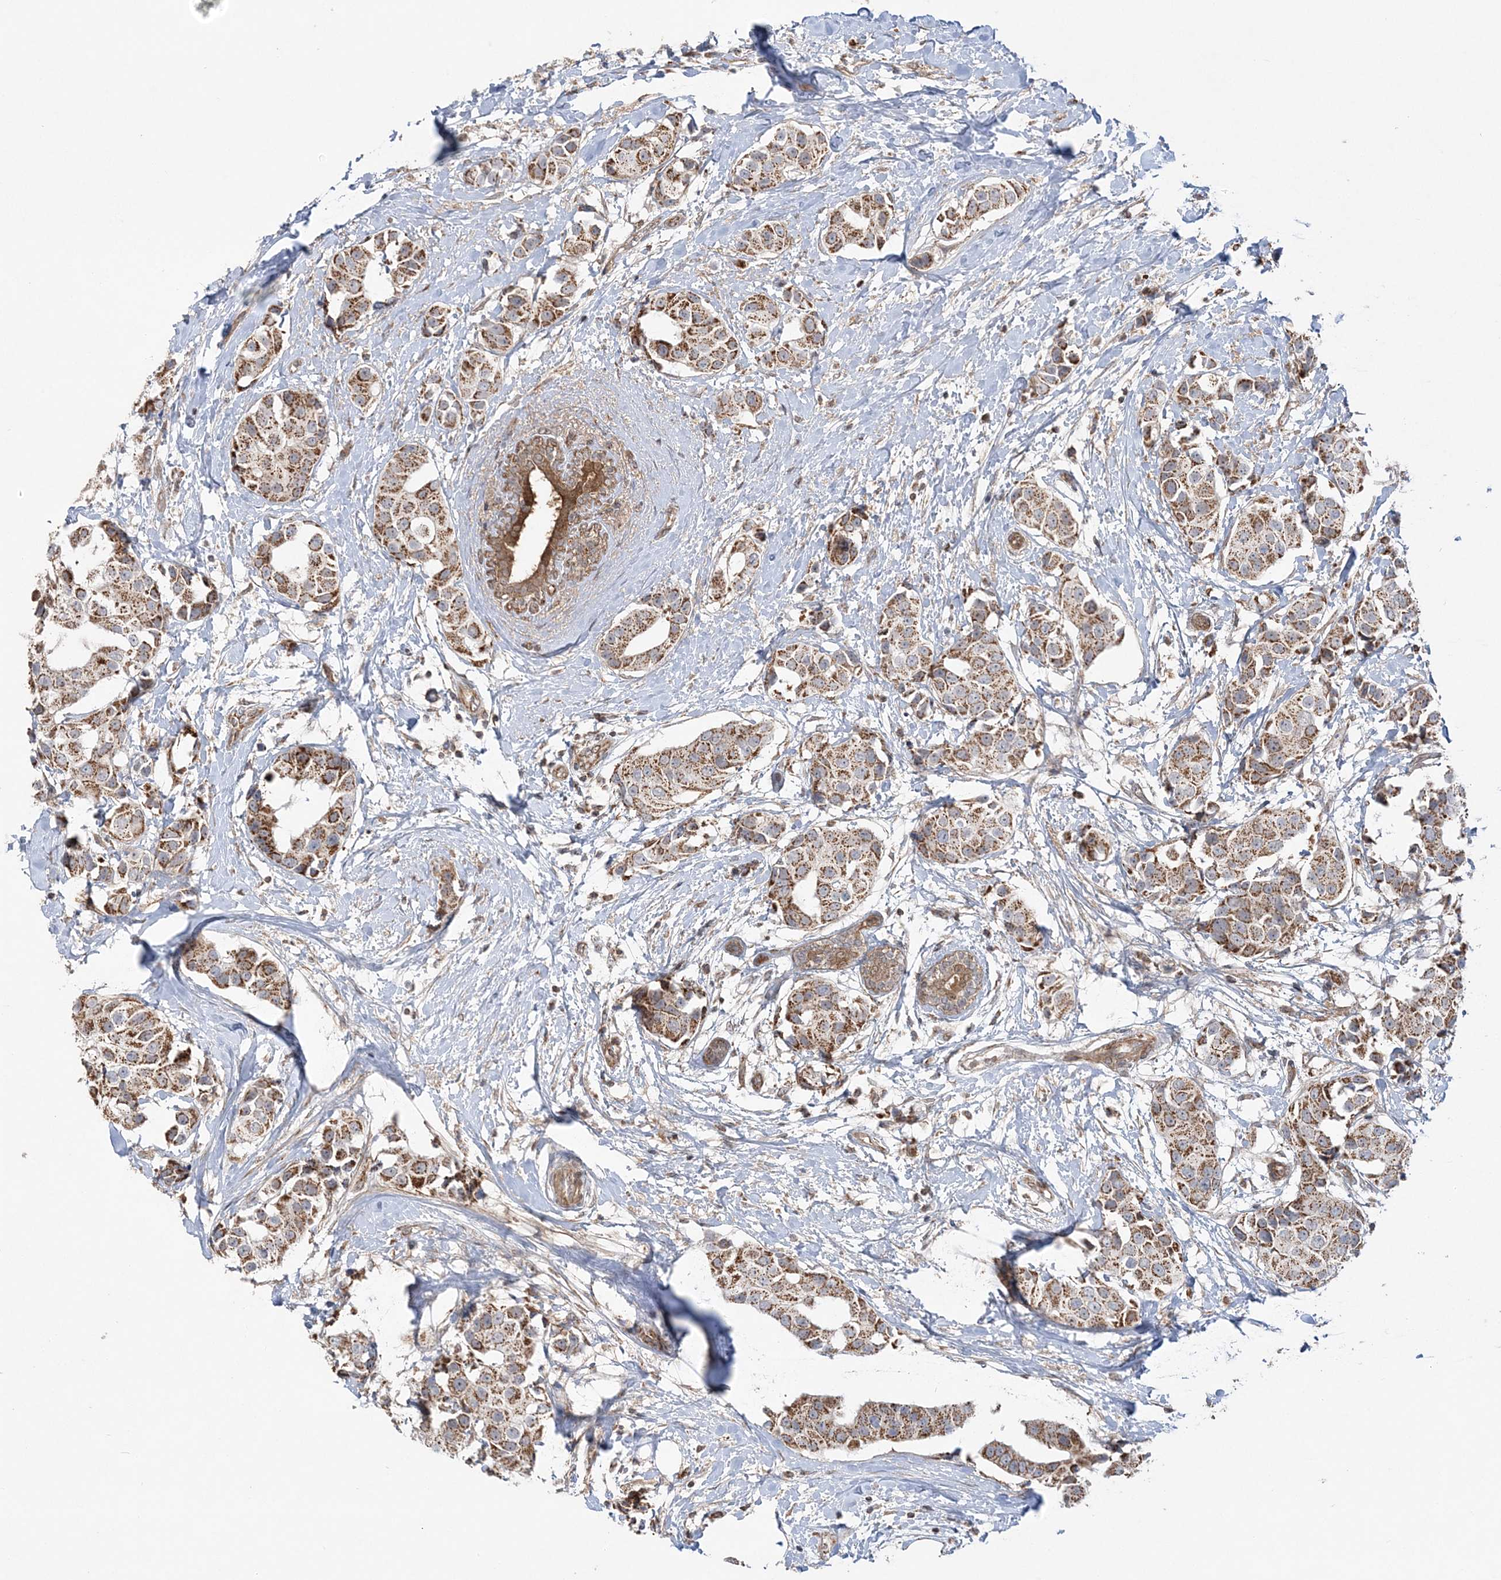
{"staining": {"intensity": "moderate", "quantity": ">75%", "location": "cytoplasmic/membranous"}, "tissue": "breast cancer", "cell_type": "Tumor cells", "image_type": "cancer", "snomed": [{"axis": "morphology", "description": "Normal tissue, NOS"}, {"axis": "morphology", "description": "Duct carcinoma"}, {"axis": "topography", "description": "Breast"}], "caption": "Invasive ductal carcinoma (breast) stained with DAB immunohistochemistry displays medium levels of moderate cytoplasmic/membranous expression in about >75% of tumor cells. The staining was performed using DAB, with brown indicating positive protein expression. Nuclei are stained blue with hematoxylin.", "gene": "SCLT1", "patient": {"sex": "female", "age": 39}}